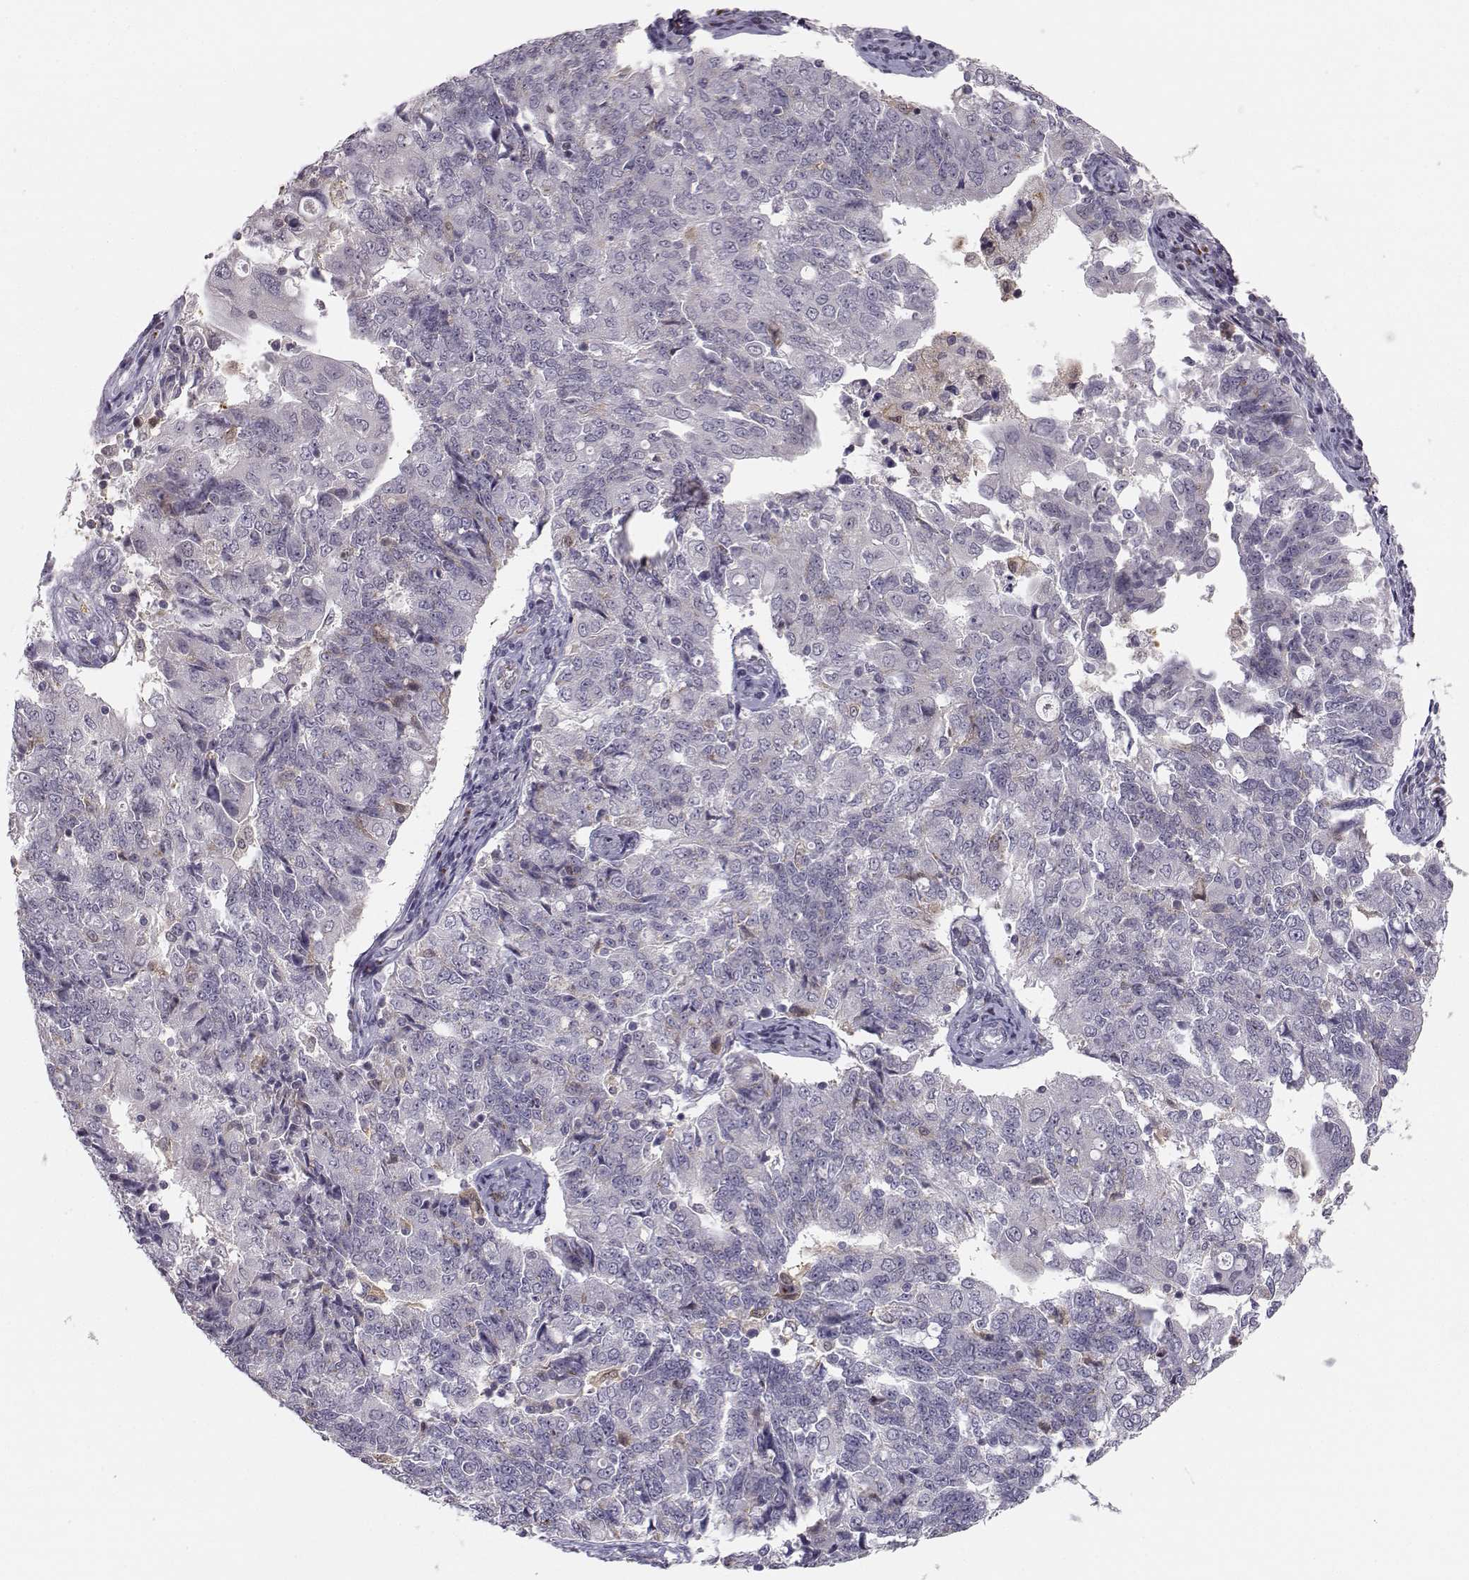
{"staining": {"intensity": "weak", "quantity": "<25%", "location": "cytoplasmic/membranous"}, "tissue": "endometrial cancer", "cell_type": "Tumor cells", "image_type": "cancer", "snomed": [{"axis": "morphology", "description": "Adenocarcinoma, NOS"}, {"axis": "topography", "description": "Endometrium"}], "caption": "Immunohistochemistry (IHC) image of human endometrial cancer (adenocarcinoma) stained for a protein (brown), which demonstrates no positivity in tumor cells.", "gene": "HTR7", "patient": {"sex": "female", "age": 43}}